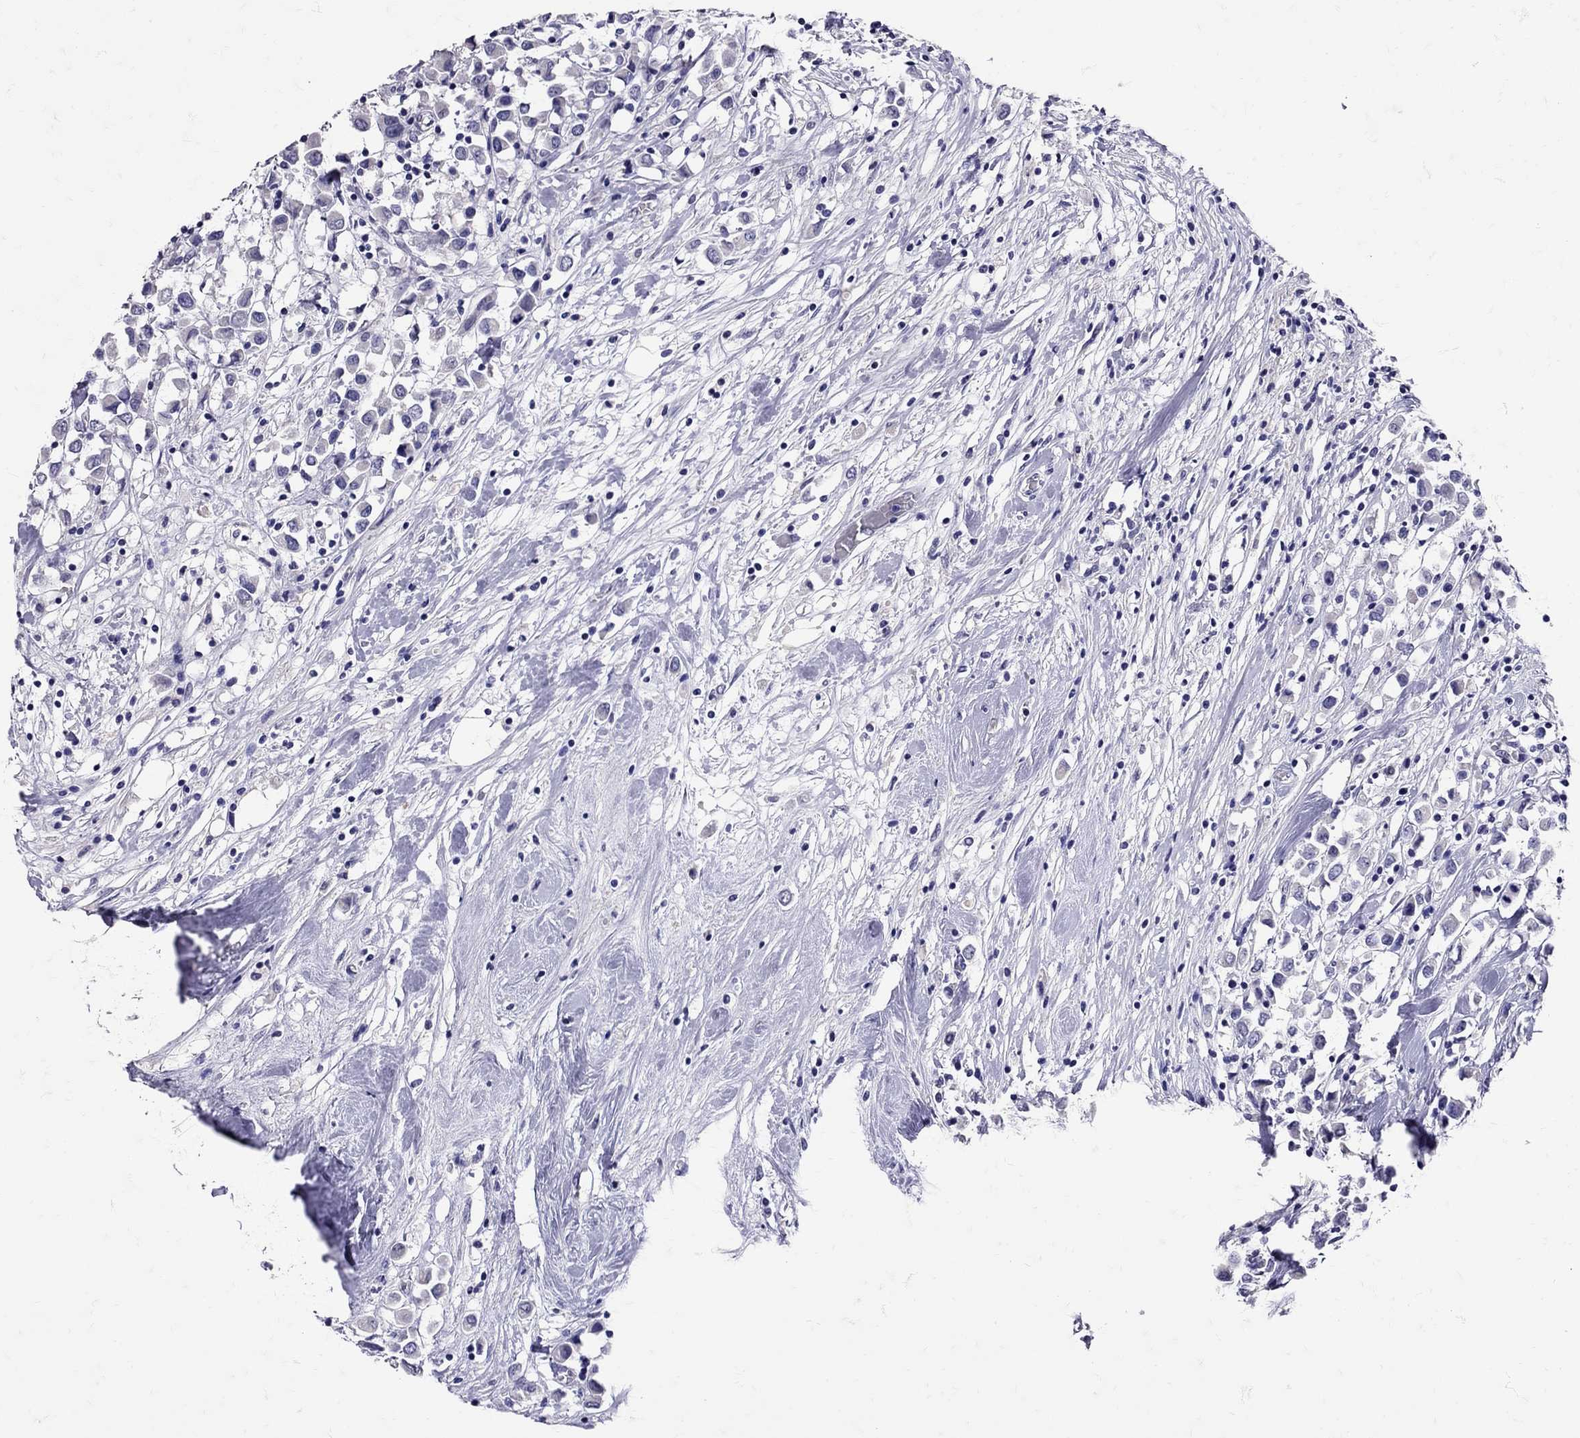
{"staining": {"intensity": "negative", "quantity": "none", "location": "none"}, "tissue": "breast cancer", "cell_type": "Tumor cells", "image_type": "cancer", "snomed": [{"axis": "morphology", "description": "Duct carcinoma"}, {"axis": "topography", "description": "Breast"}], "caption": "Breast intraductal carcinoma stained for a protein using immunohistochemistry exhibits no staining tumor cells.", "gene": "SST", "patient": {"sex": "female", "age": 61}}